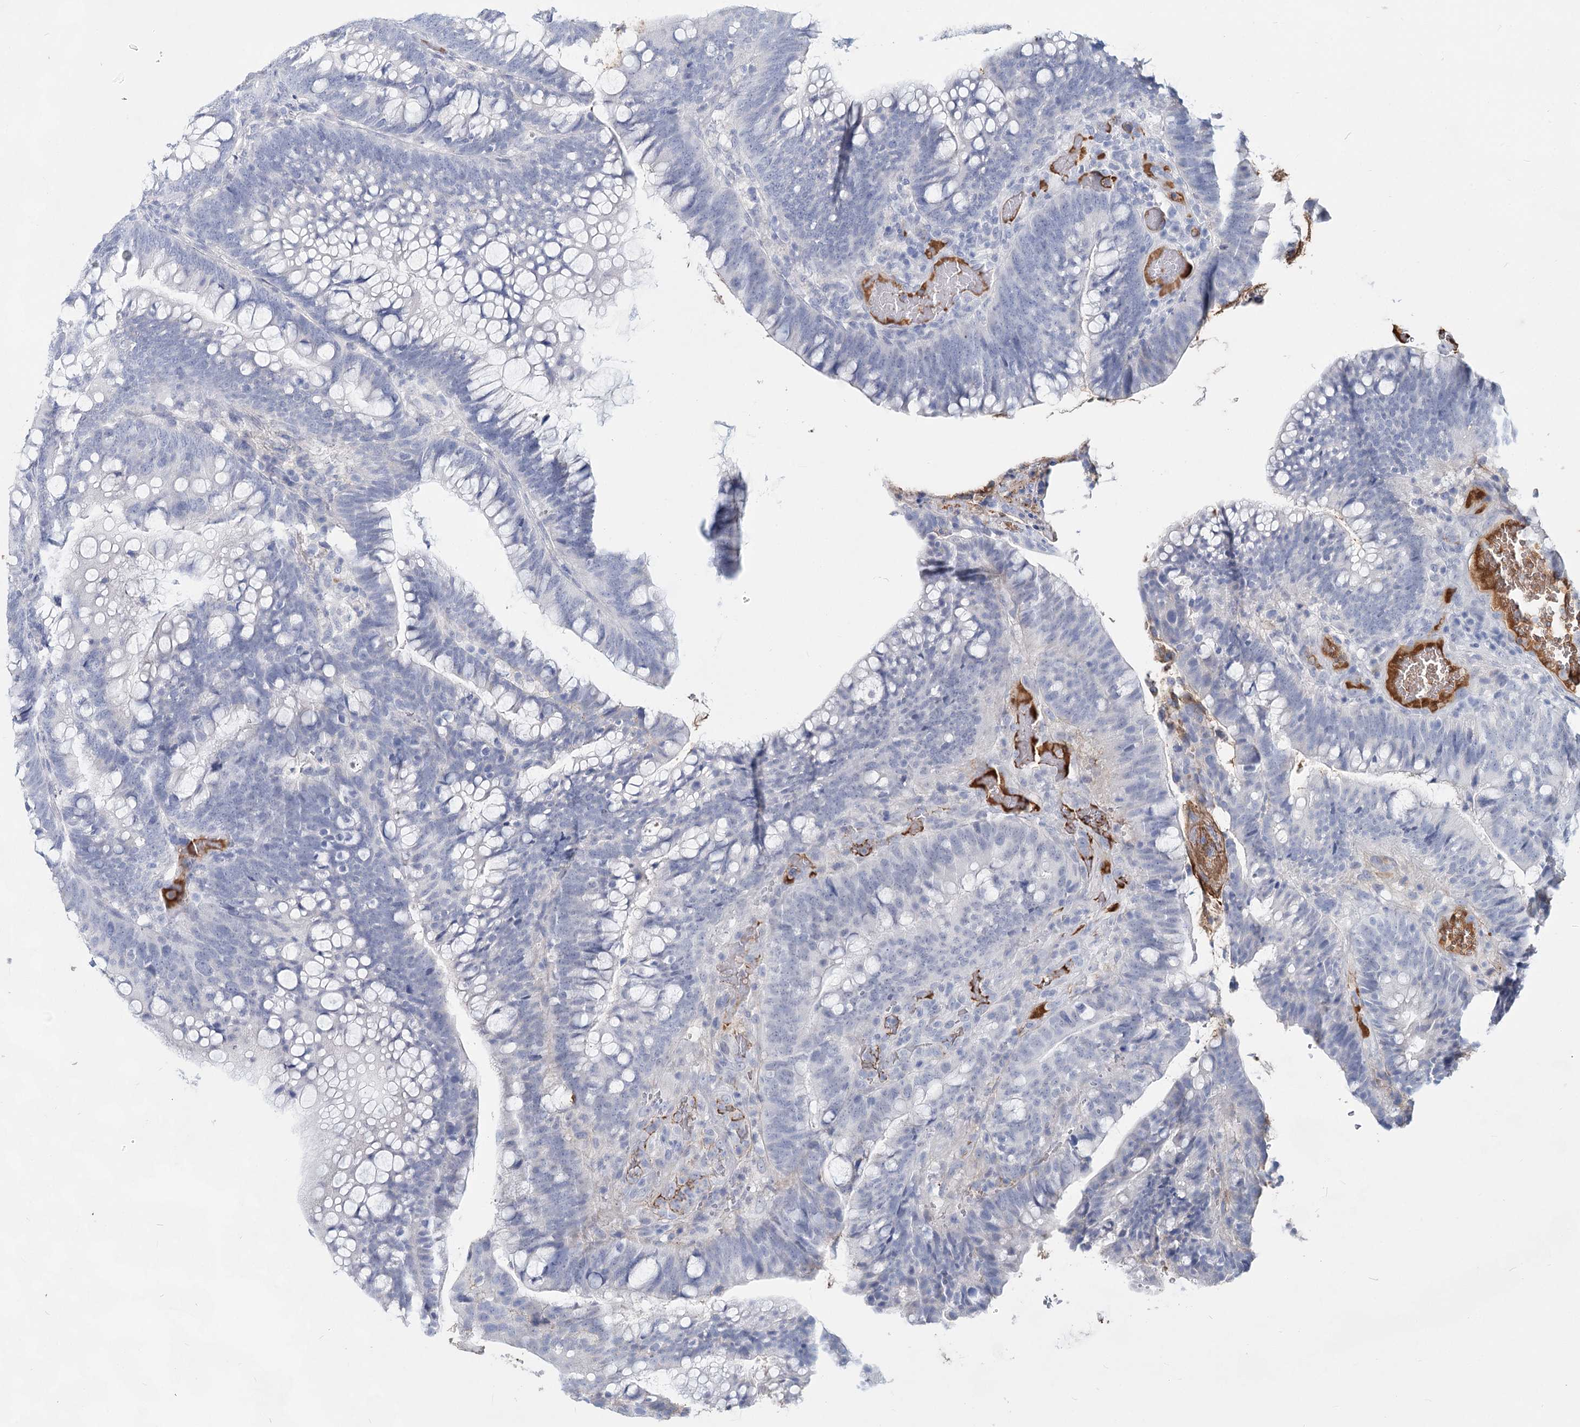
{"staining": {"intensity": "negative", "quantity": "none", "location": "none"}, "tissue": "colorectal cancer", "cell_type": "Tumor cells", "image_type": "cancer", "snomed": [{"axis": "morphology", "description": "Adenocarcinoma, NOS"}, {"axis": "topography", "description": "Colon"}], "caption": "This is a micrograph of immunohistochemistry (IHC) staining of colorectal cancer, which shows no expression in tumor cells.", "gene": "TASOR2", "patient": {"sex": "female", "age": 66}}